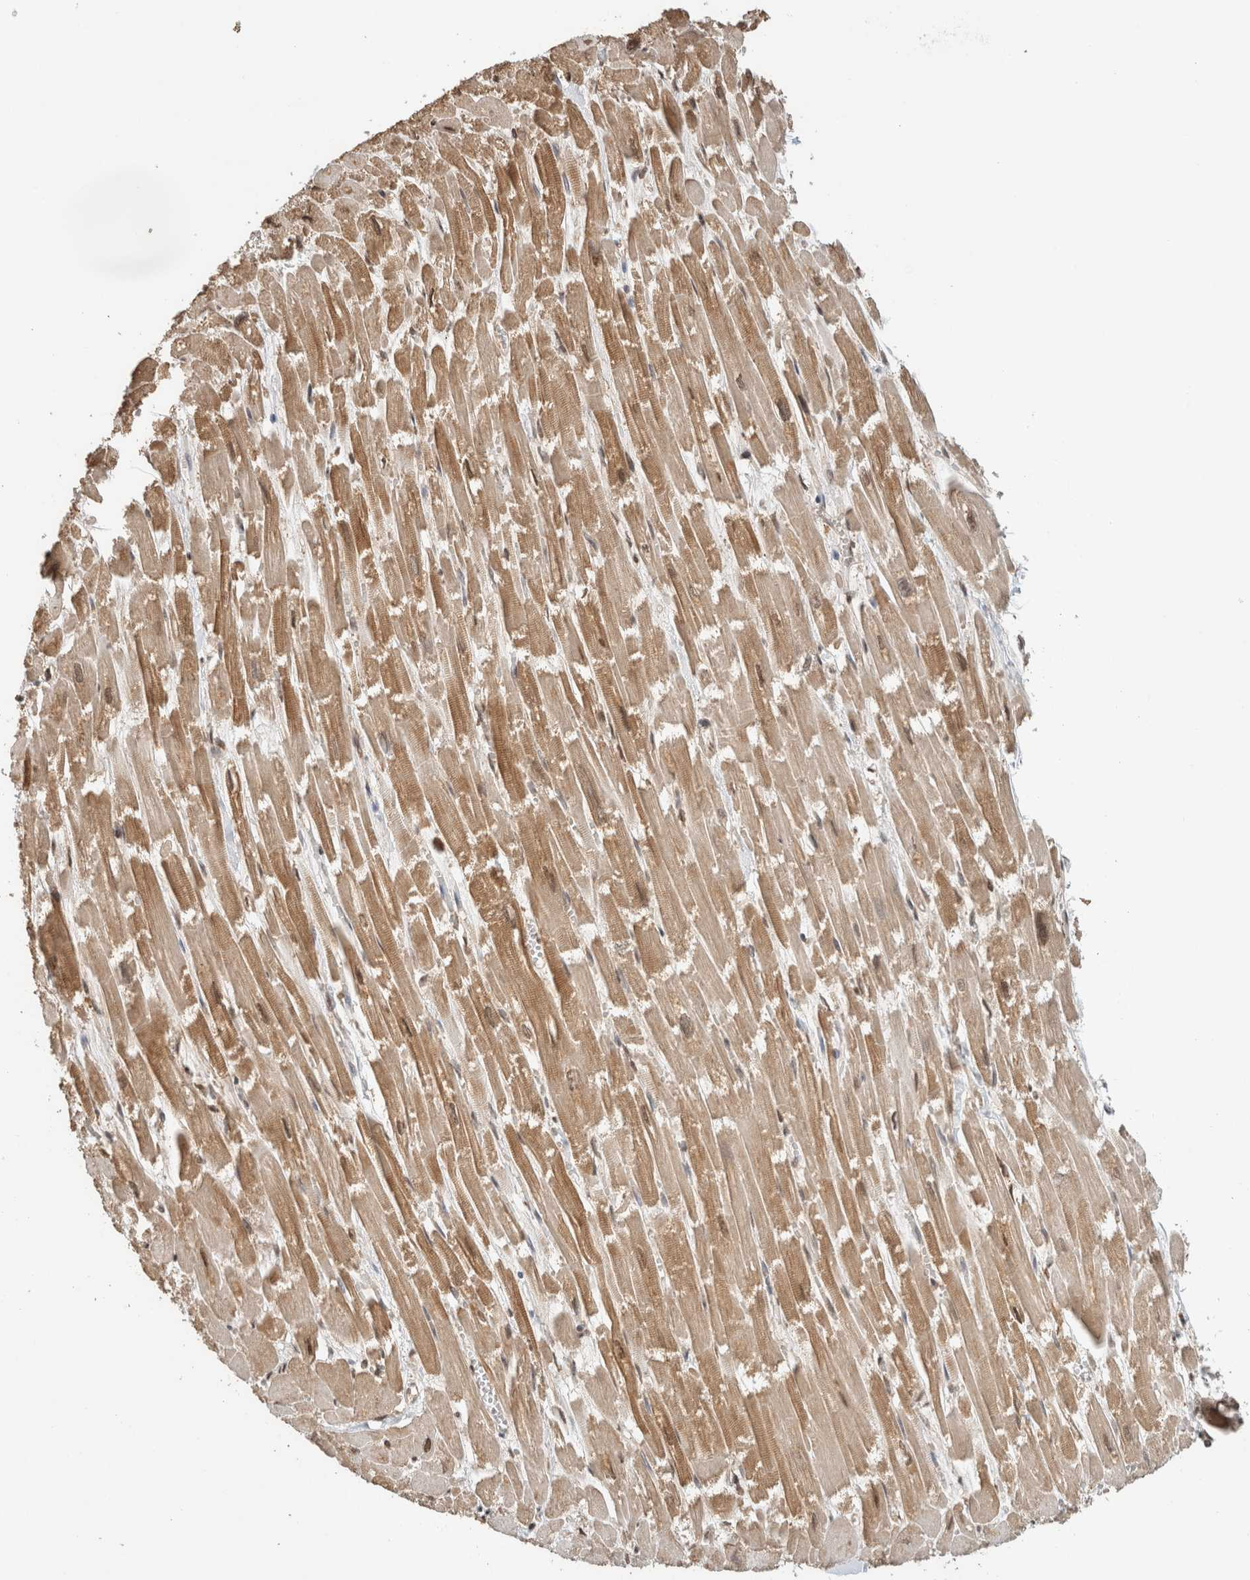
{"staining": {"intensity": "moderate", "quantity": ">75%", "location": "cytoplasmic/membranous,nuclear"}, "tissue": "heart muscle", "cell_type": "Cardiomyocytes", "image_type": "normal", "snomed": [{"axis": "morphology", "description": "Normal tissue, NOS"}, {"axis": "topography", "description": "Heart"}], "caption": "High-magnification brightfield microscopy of normal heart muscle stained with DAB (3,3'-diaminobenzidine) (brown) and counterstained with hematoxylin (blue). cardiomyocytes exhibit moderate cytoplasmic/membranous,nuclear positivity is present in approximately>75% of cells.", "gene": "C1orf21", "patient": {"sex": "male", "age": 54}}